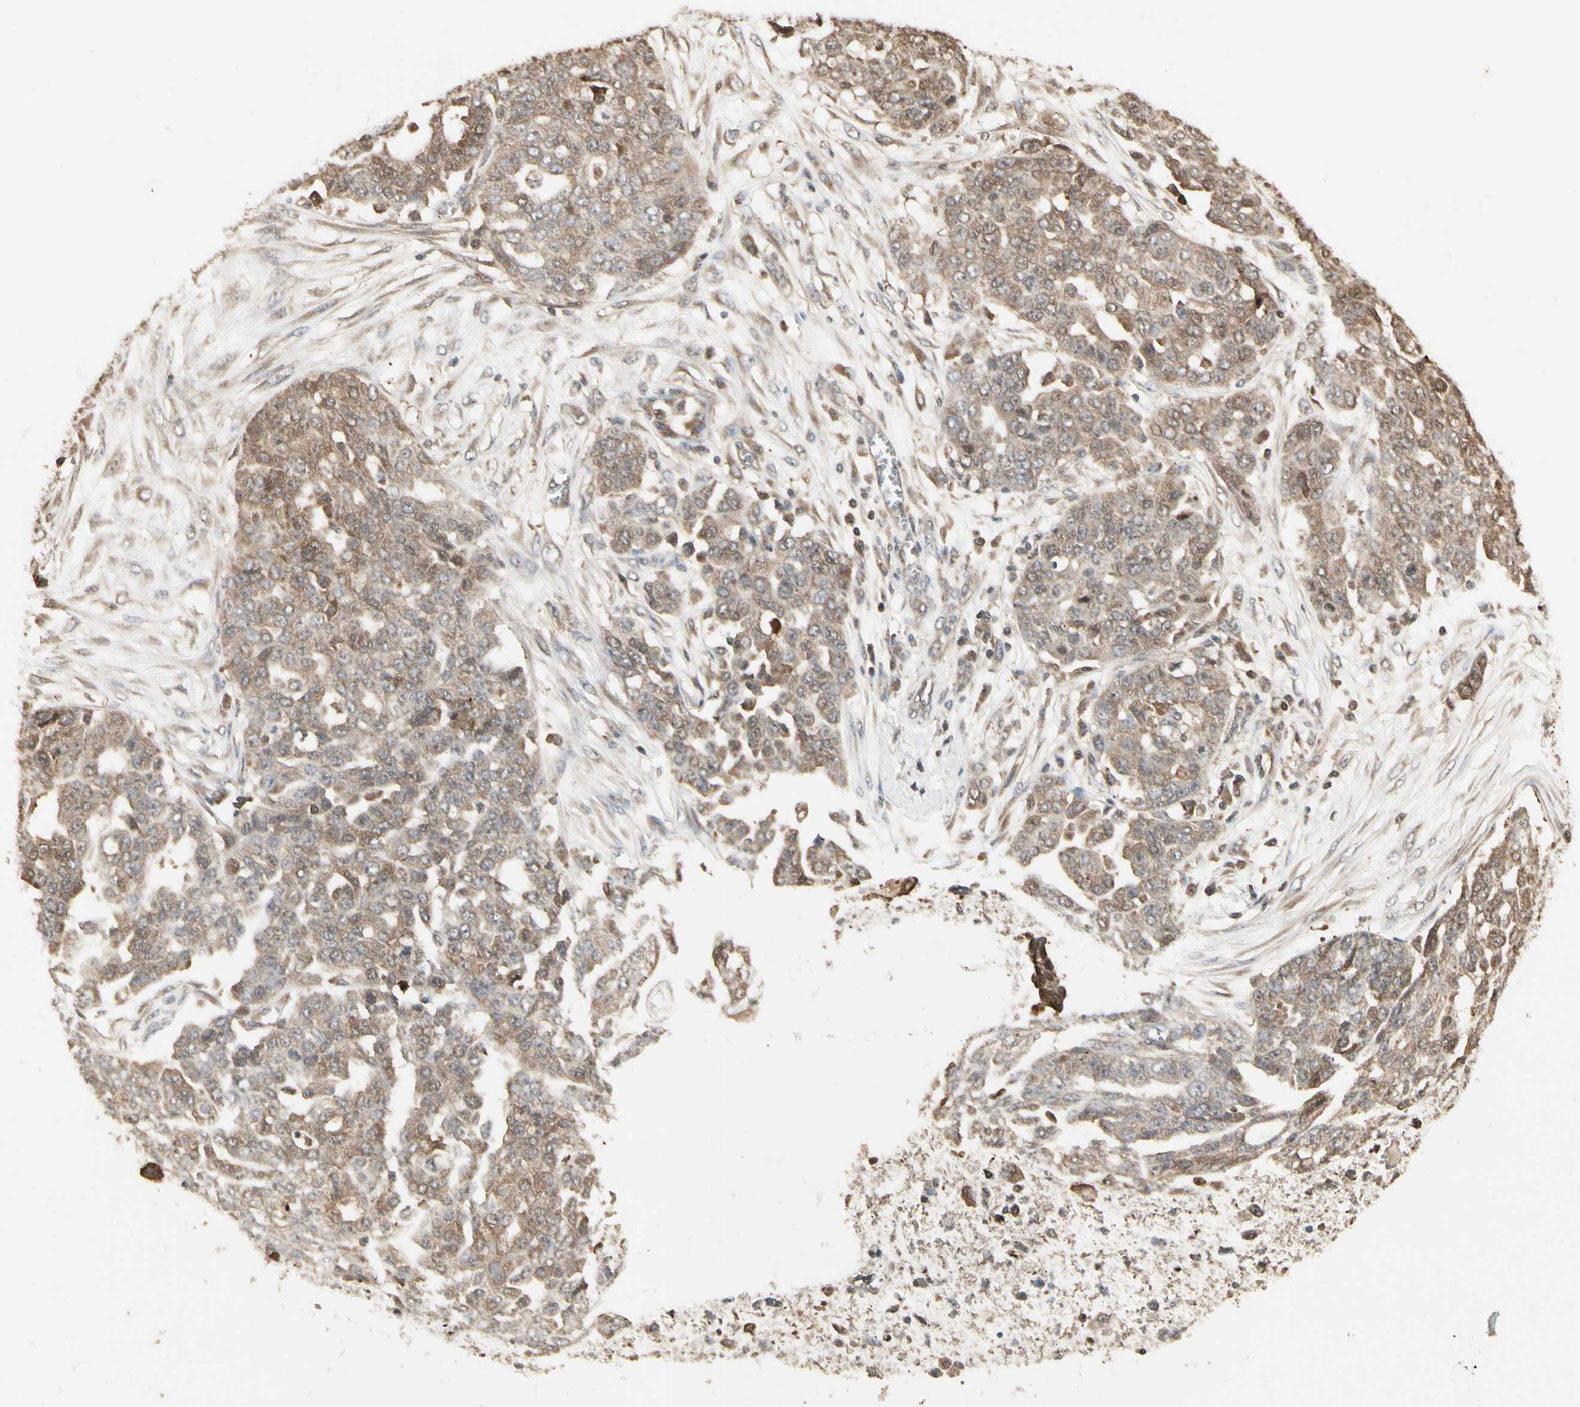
{"staining": {"intensity": "moderate", "quantity": ">75%", "location": "cytoplasmic/membranous,nuclear"}, "tissue": "ovarian cancer", "cell_type": "Tumor cells", "image_type": "cancer", "snomed": [{"axis": "morphology", "description": "Cystadenocarcinoma, serous, NOS"}, {"axis": "topography", "description": "Soft tissue"}, {"axis": "topography", "description": "Ovary"}], "caption": "Immunohistochemical staining of ovarian cancer (serous cystadenocarcinoma) displays medium levels of moderate cytoplasmic/membranous and nuclear staining in about >75% of tumor cells. The staining was performed using DAB (3,3'-diaminobenzidine), with brown indicating positive protein expression. Nuclei are stained blue with hematoxylin.", "gene": "DRG2", "patient": {"sex": "female", "age": 57}}